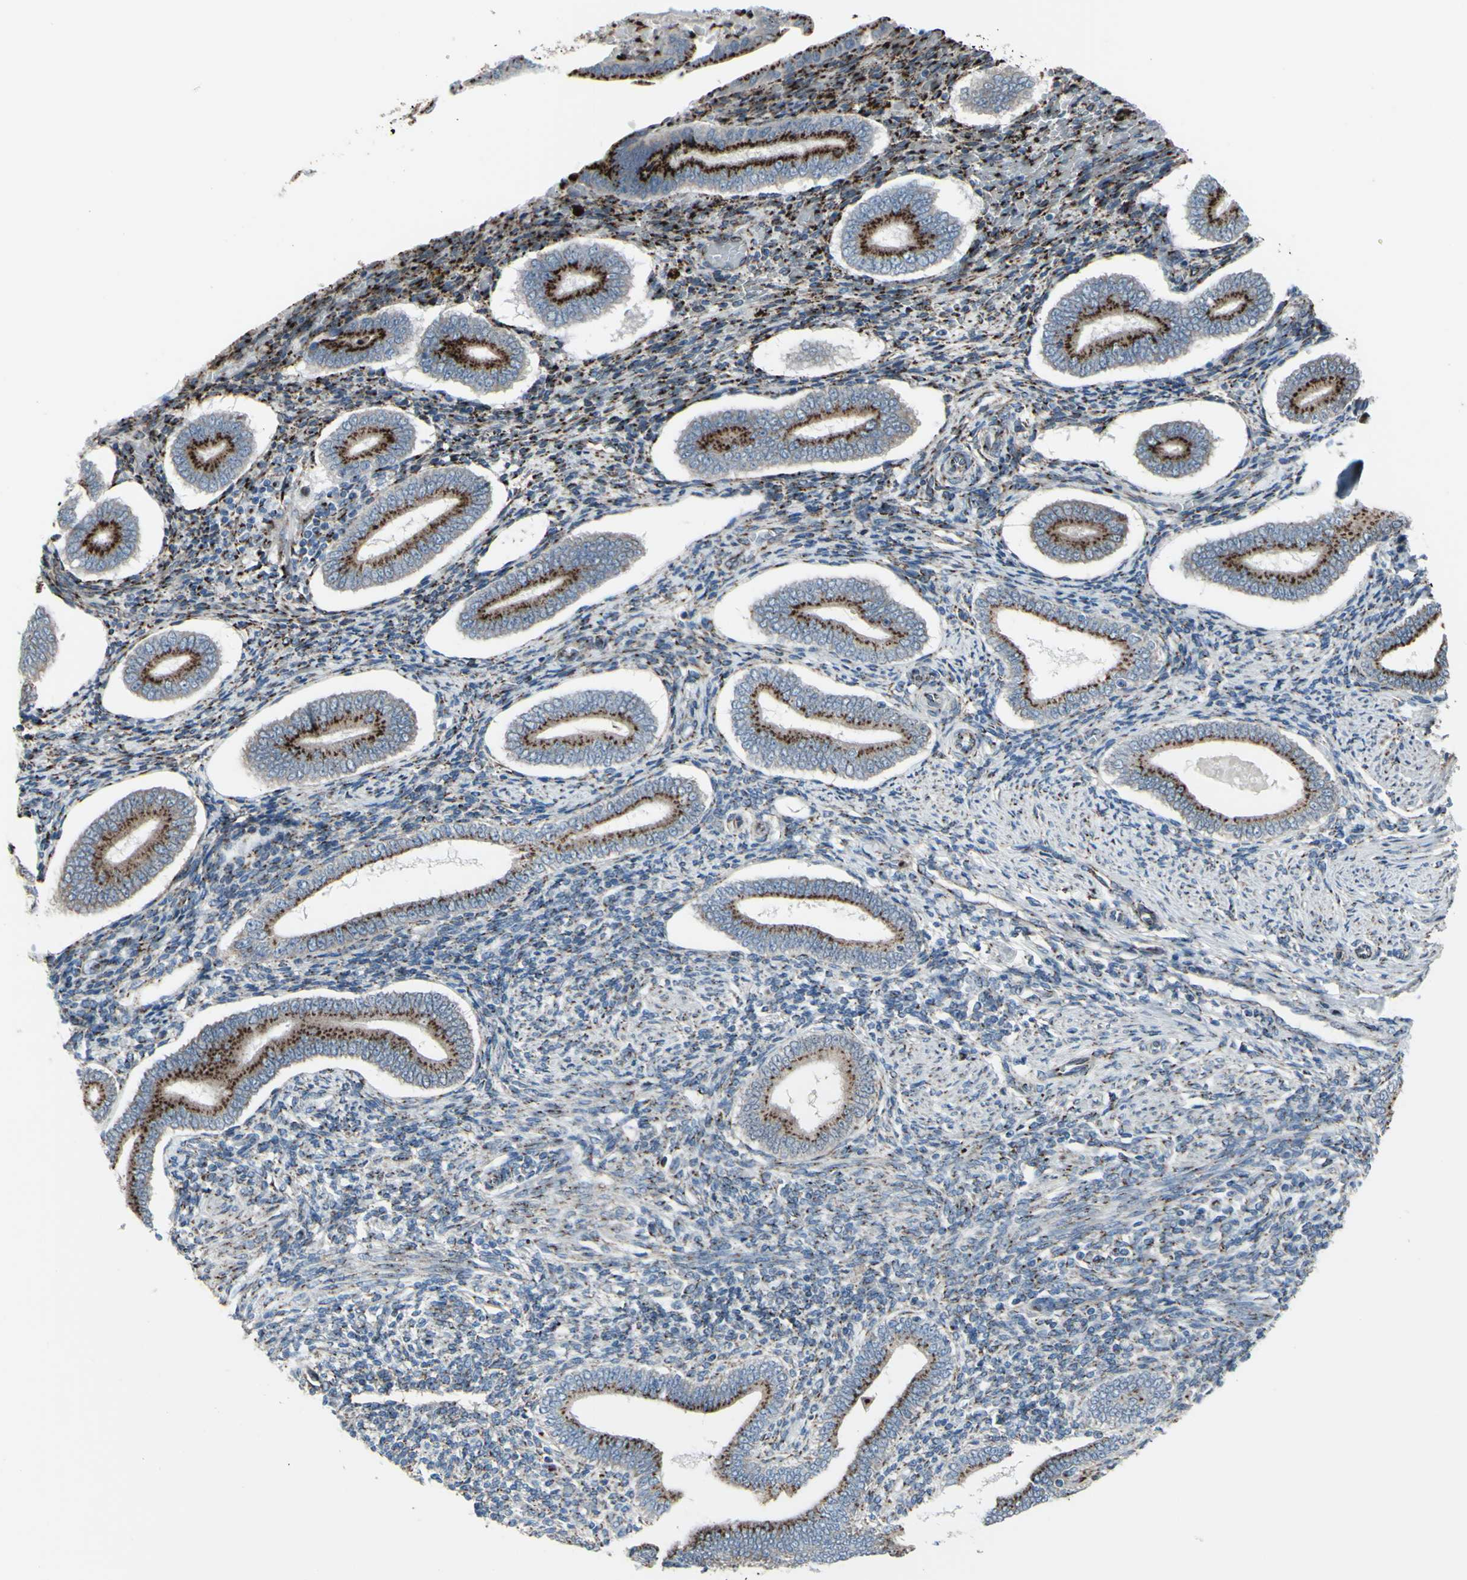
{"staining": {"intensity": "strong", "quantity": "<25%", "location": "cytoplasmic/membranous"}, "tissue": "endometrium", "cell_type": "Cells in endometrial stroma", "image_type": "normal", "snomed": [{"axis": "morphology", "description": "Normal tissue, NOS"}, {"axis": "topography", "description": "Endometrium"}], "caption": "Immunohistochemical staining of normal human endometrium demonstrates <25% levels of strong cytoplasmic/membranous protein expression in approximately <25% of cells in endometrial stroma. The staining is performed using DAB (3,3'-diaminobenzidine) brown chromogen to label protein expression. The nuclei are counter-stained blue using hematoxylin.", "gene": "GLG1", "patient": {"sex": "female", "age": 42}}